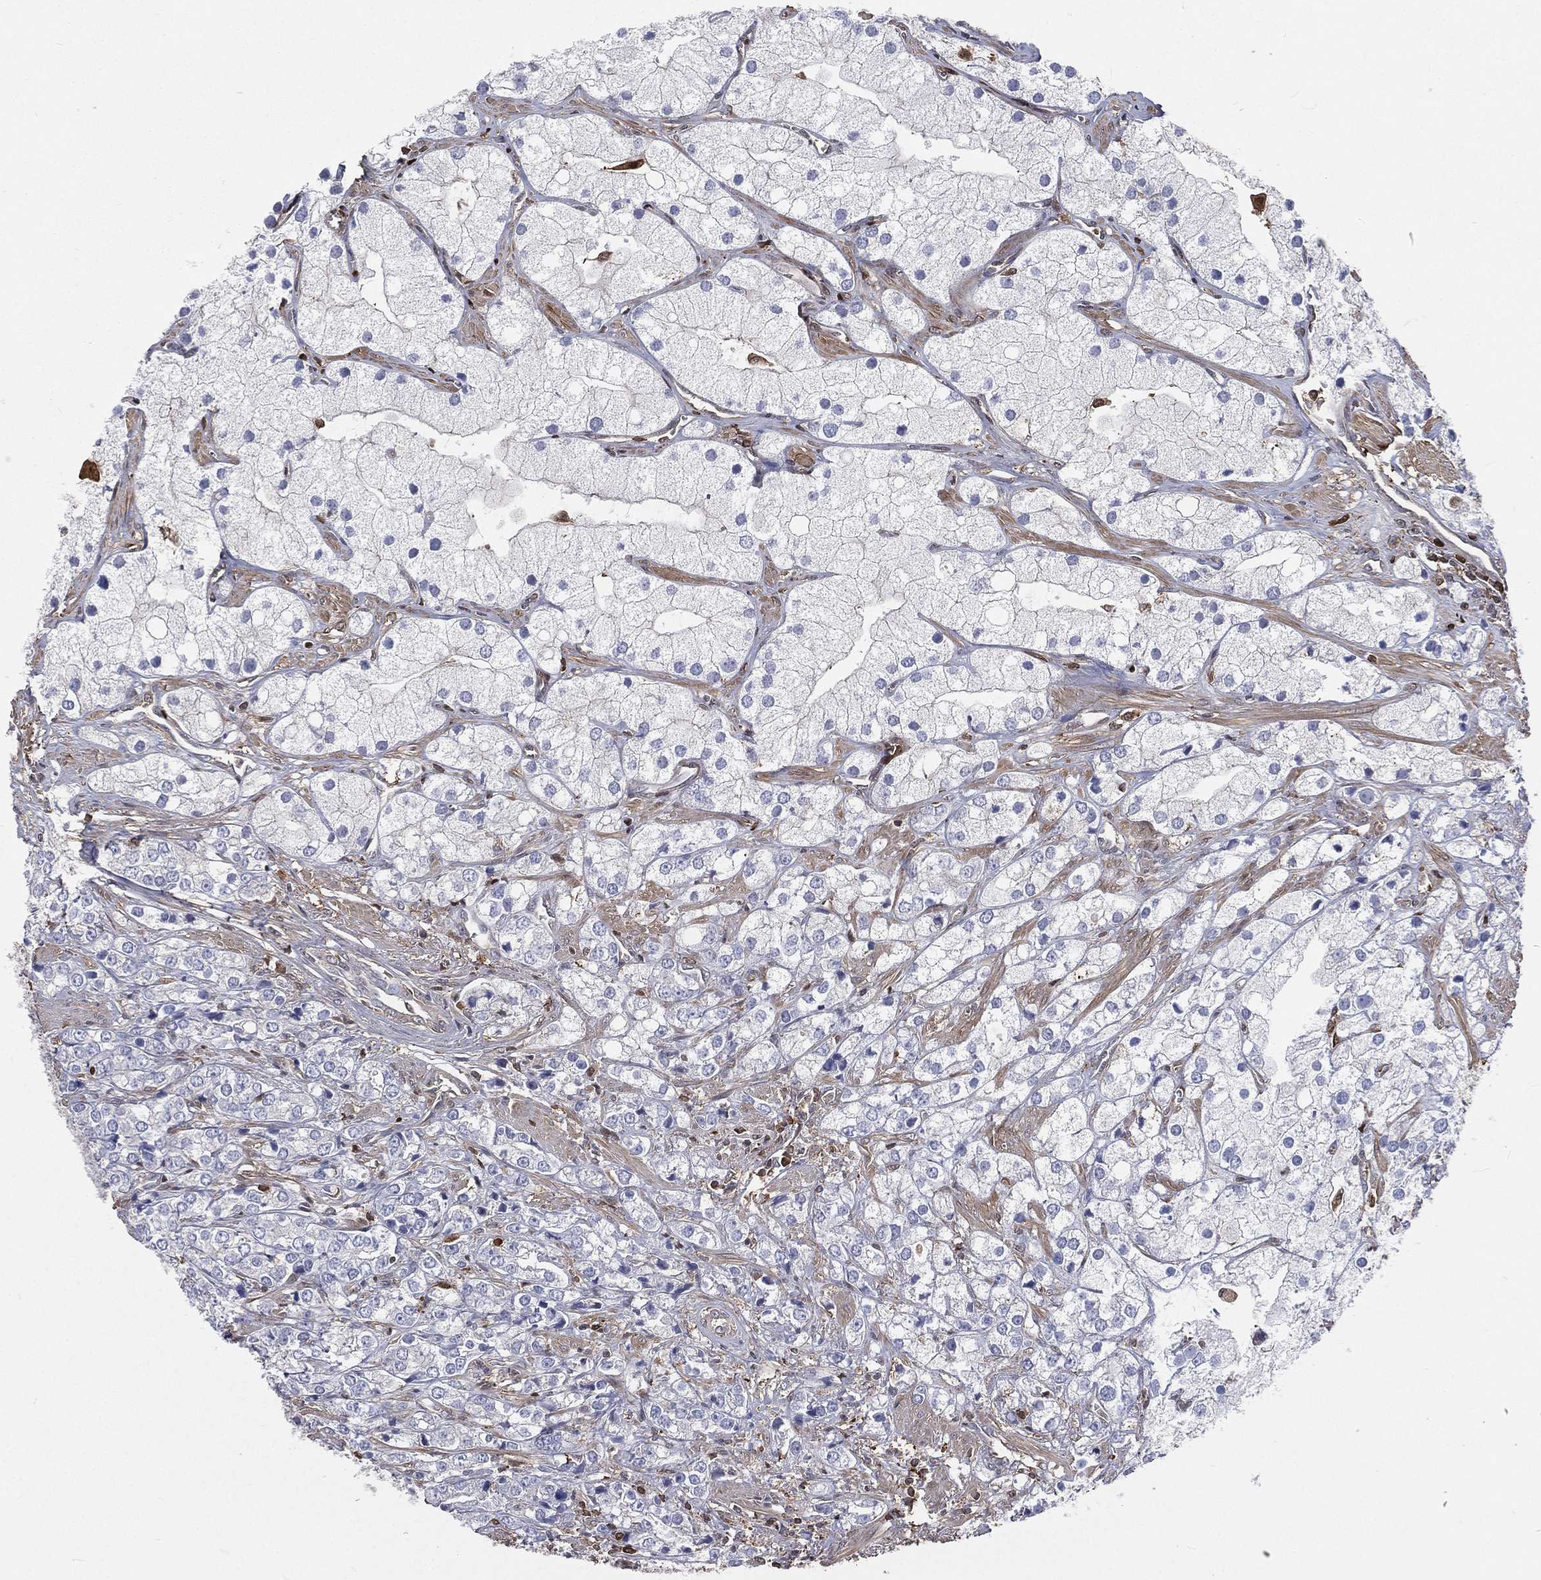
{"staining": {"intensity": "negative", "quantity": "none", "location": "none"}, "tissue": "prostate cancer", "cell_type": "Tumor cells", "image_type": "cancer", "snomed": [{"axis": "morphology", "description": "Adenocarcinoma, NOS"}, {"axis": "topography", "description": "Prostate and seminal vesicle, NOS"}, {"axis": "topography", "description": "Prostate"}], "caption": "This is an immunohistochemistry histopathology image of prostate cancer. There is no positivity in tumor cells.", "gene": "TBC1D2", "patient": {"sex": "male", "age": 79}}